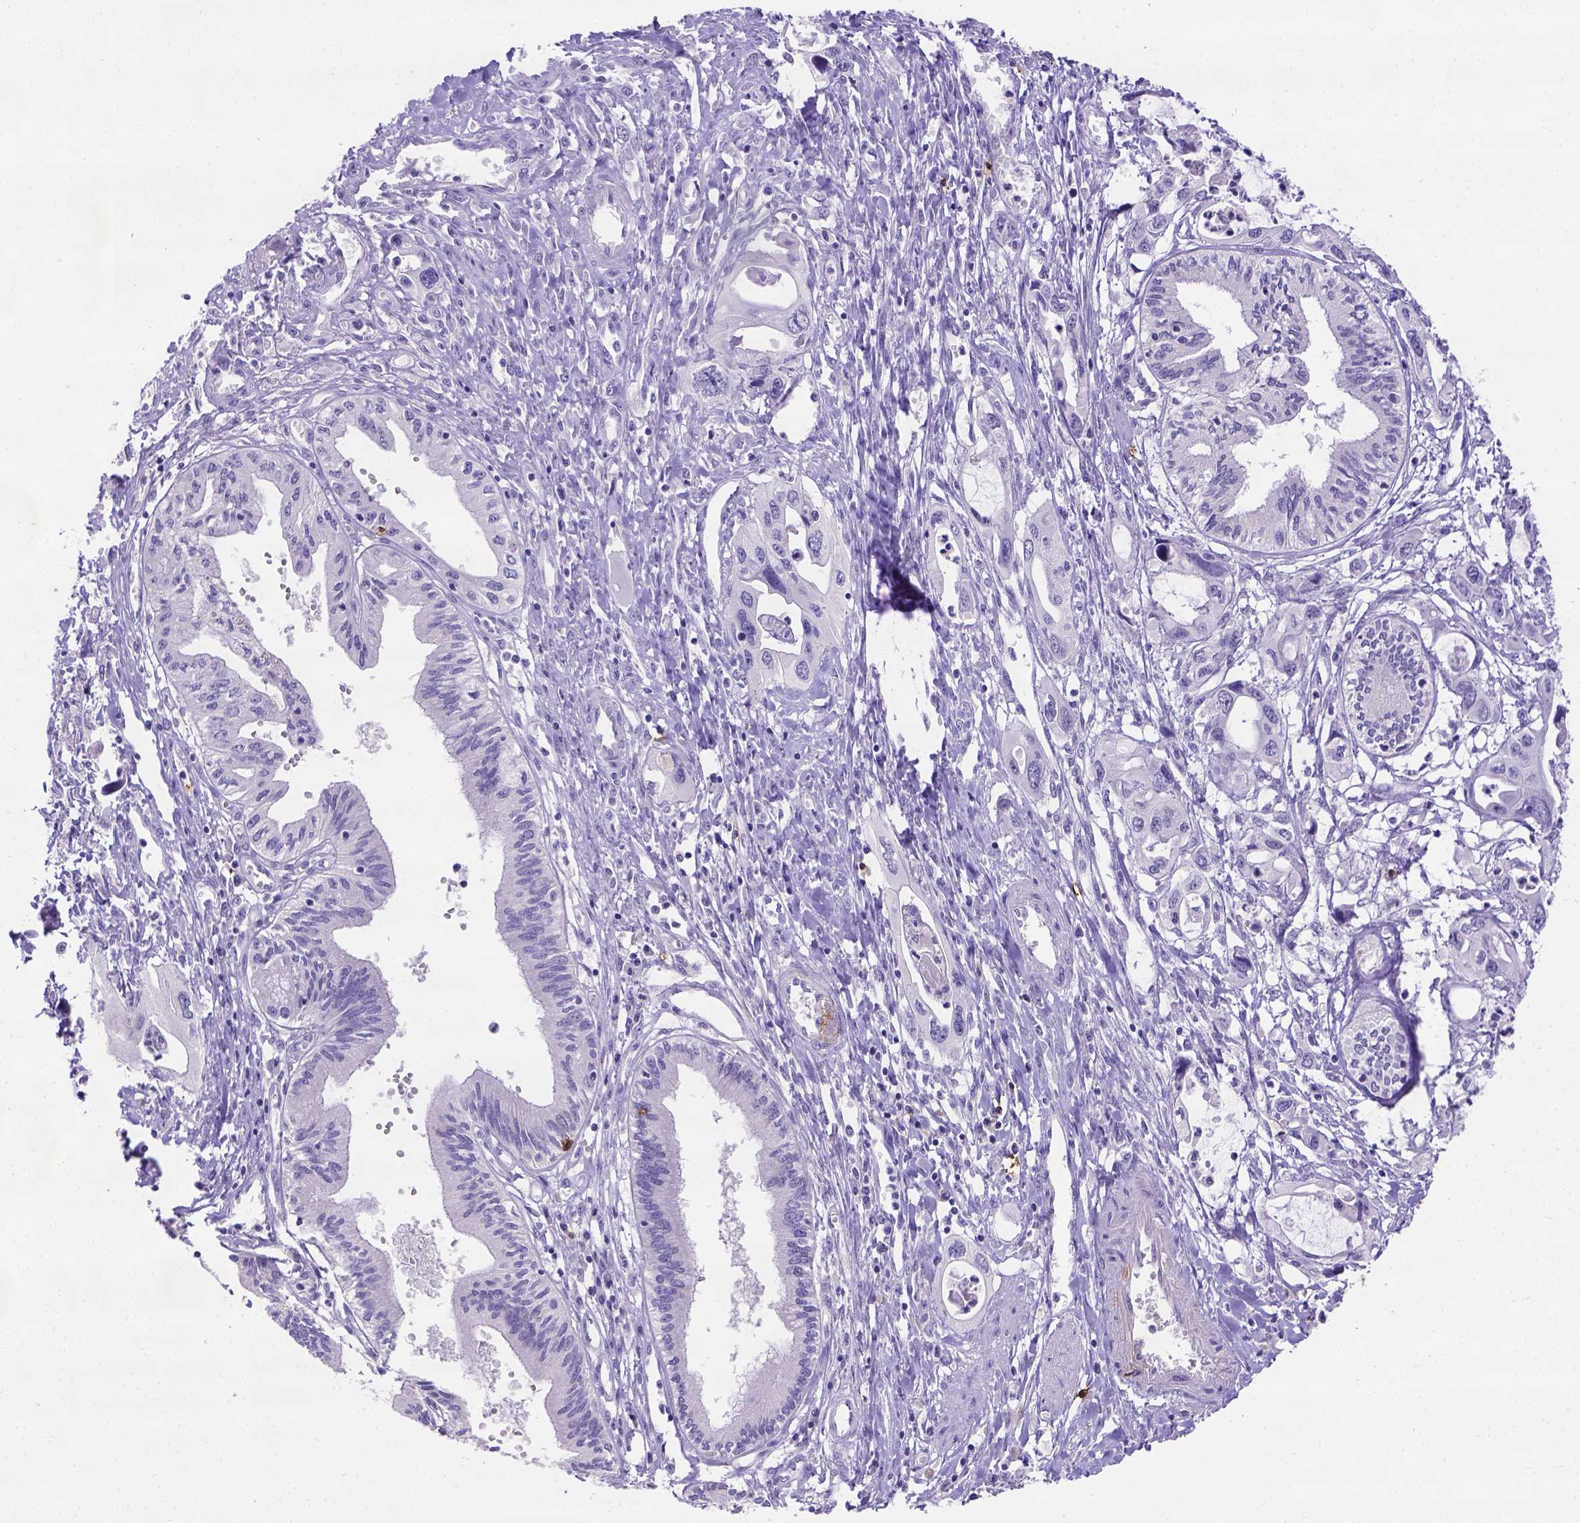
{"staining": {"intensity": "negative", "quantity": "none", "location": "none"}, "tissue": "pancreatic cancer", "cell_type": "Tumor cells", "image_type": "cancer", "snomed": [{"axis": "morphology", "description": "Adenocarcinoma, NOS"}, {"axis": "topography", "description": "Pancreas"}], "caption": "Human pancreatic cancer stained for a protein using immunohistochemistry displays no expression in tumor cells.", "gene": "B3GAT1", "patient": {"sex": "male", "age": 60}}